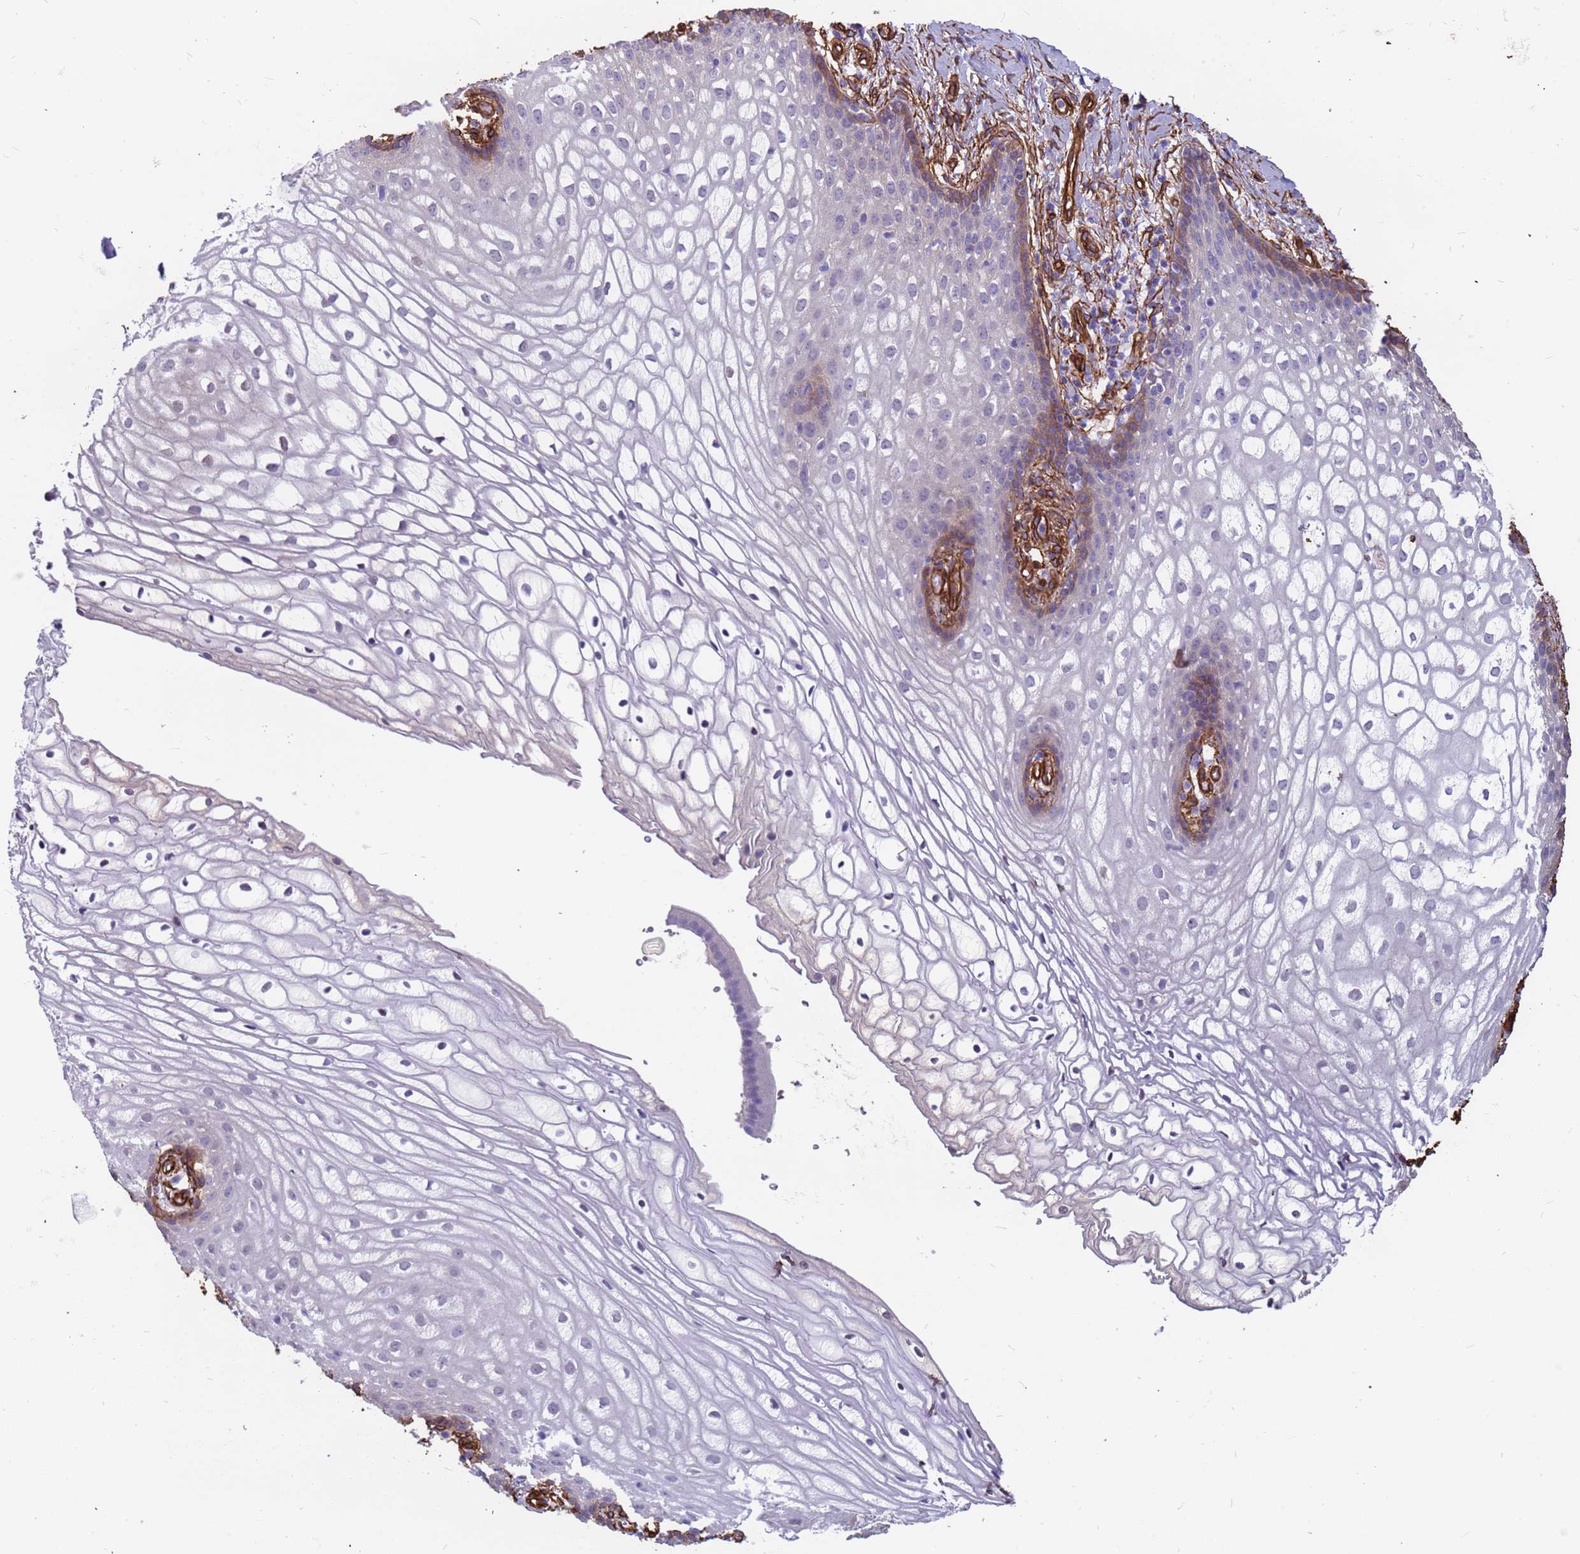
{"staining": {"intensity": "moderate", "quantity": "25%-75%", "location": "cytoplasmic/membranous"}, "tissue": "vagina", "cell_type": "Squamous epithelial cells", "image_type": "normal", "snomed": [{"axis": "morphology", "description": "Normal tissue, NOS"}, {"axis": "topography", "description": "Vagina"}], "caption": "Vagina stained with DAB (3,3'-diaminobenzidine) immunohistochemistry (IHC) exhibits medium levels of moderate cytoplasmic/membranous positivity in about 25%-75% of squamous epithelial cells. (brown staining indicates protein expression, while blue staining denotes nuclei).", "gene": "EHD2", "patient": {"sex": "female", "age": 60}}